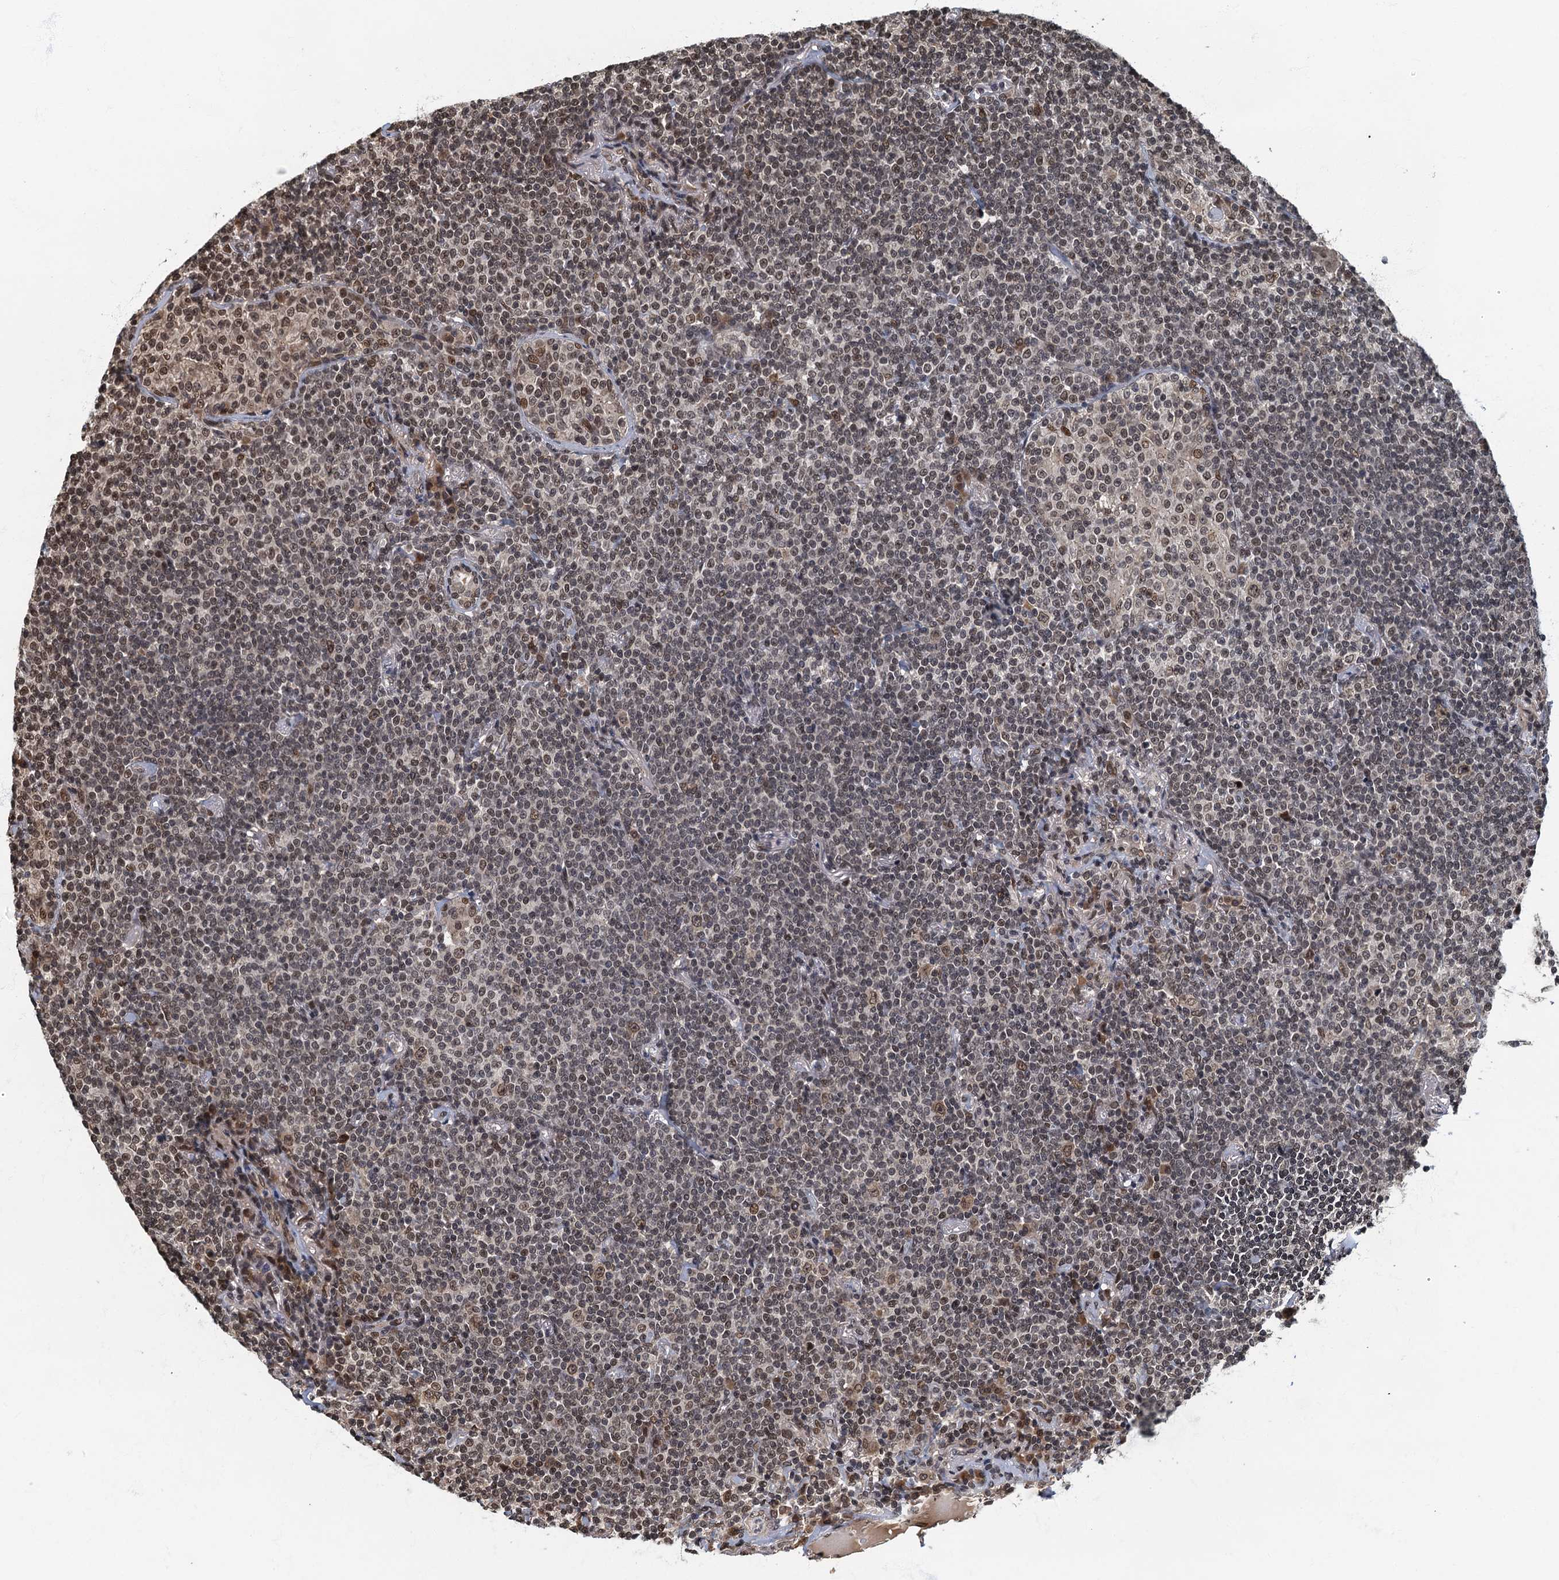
{"staining": {"intensity": "weak", "quantity": ">75%", "location": "nuclear"}, "tissue": "lymphoma", "cell_type": "Tumor cells", "image_type": "cancer", "snomed": [{"axis": "morphology", "description": "Malignant lymphoma, non-Hodgkin's type, Low grade"}, {"axis": "topography", "description": "Lung"}], "caption": "Immunohistochemical staining of lymphoma exhibits low levels of weak nuclear staining in approximately >75% of tumor cells.", "gene": "CKAP2L", "patient": {"sex": "female", "age": 71}}